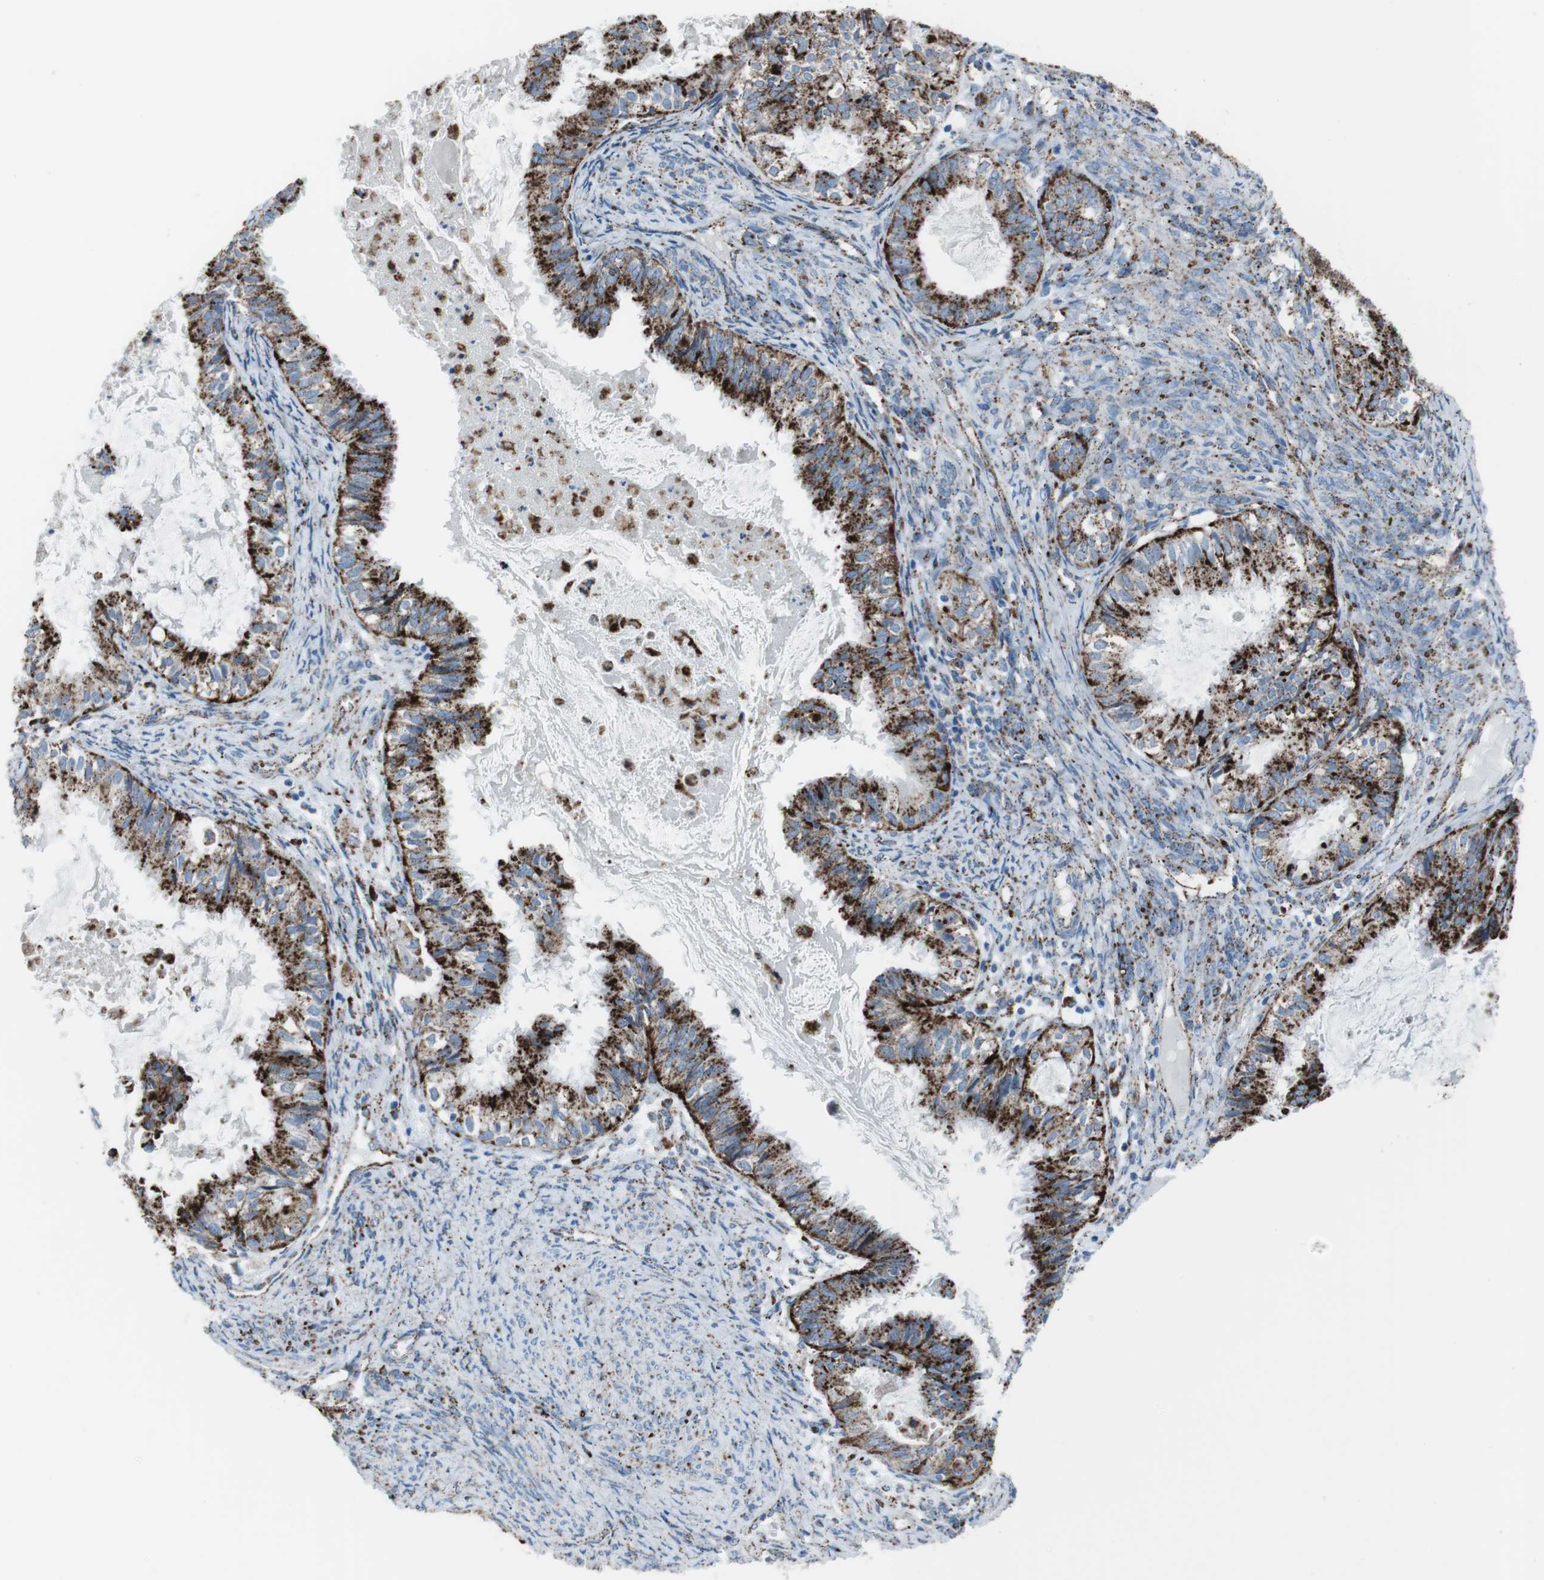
{"staining": {"intensity": "strong", "quantity": ">75%", "location": "cytoplasmic/membranous"}, "tissue": "cervical cancer", "cell_type": "Tumor cells", "image_type": "cancer", "snomed": [{"axis": "morphology", "description": "Normal tissue, NOS"}, {"axis": "morphology", "description": "Adenocarcinoma, NOS"}, {"axis": "topography", "description": "Cervix"}, {"axis": "topography", "description": "Endometrium"}], "caption": "Cervical adenocarcinoma stained for a protein exhibits strong cytoplasmic/membranous positivity in tumor cells. (Stains: DAB in brown, nuclei in blue, Microscopy: brightfield microscopy at high magnification).", "gene": "SCARB2", "patient": {"sex": "female", "age": 86}}